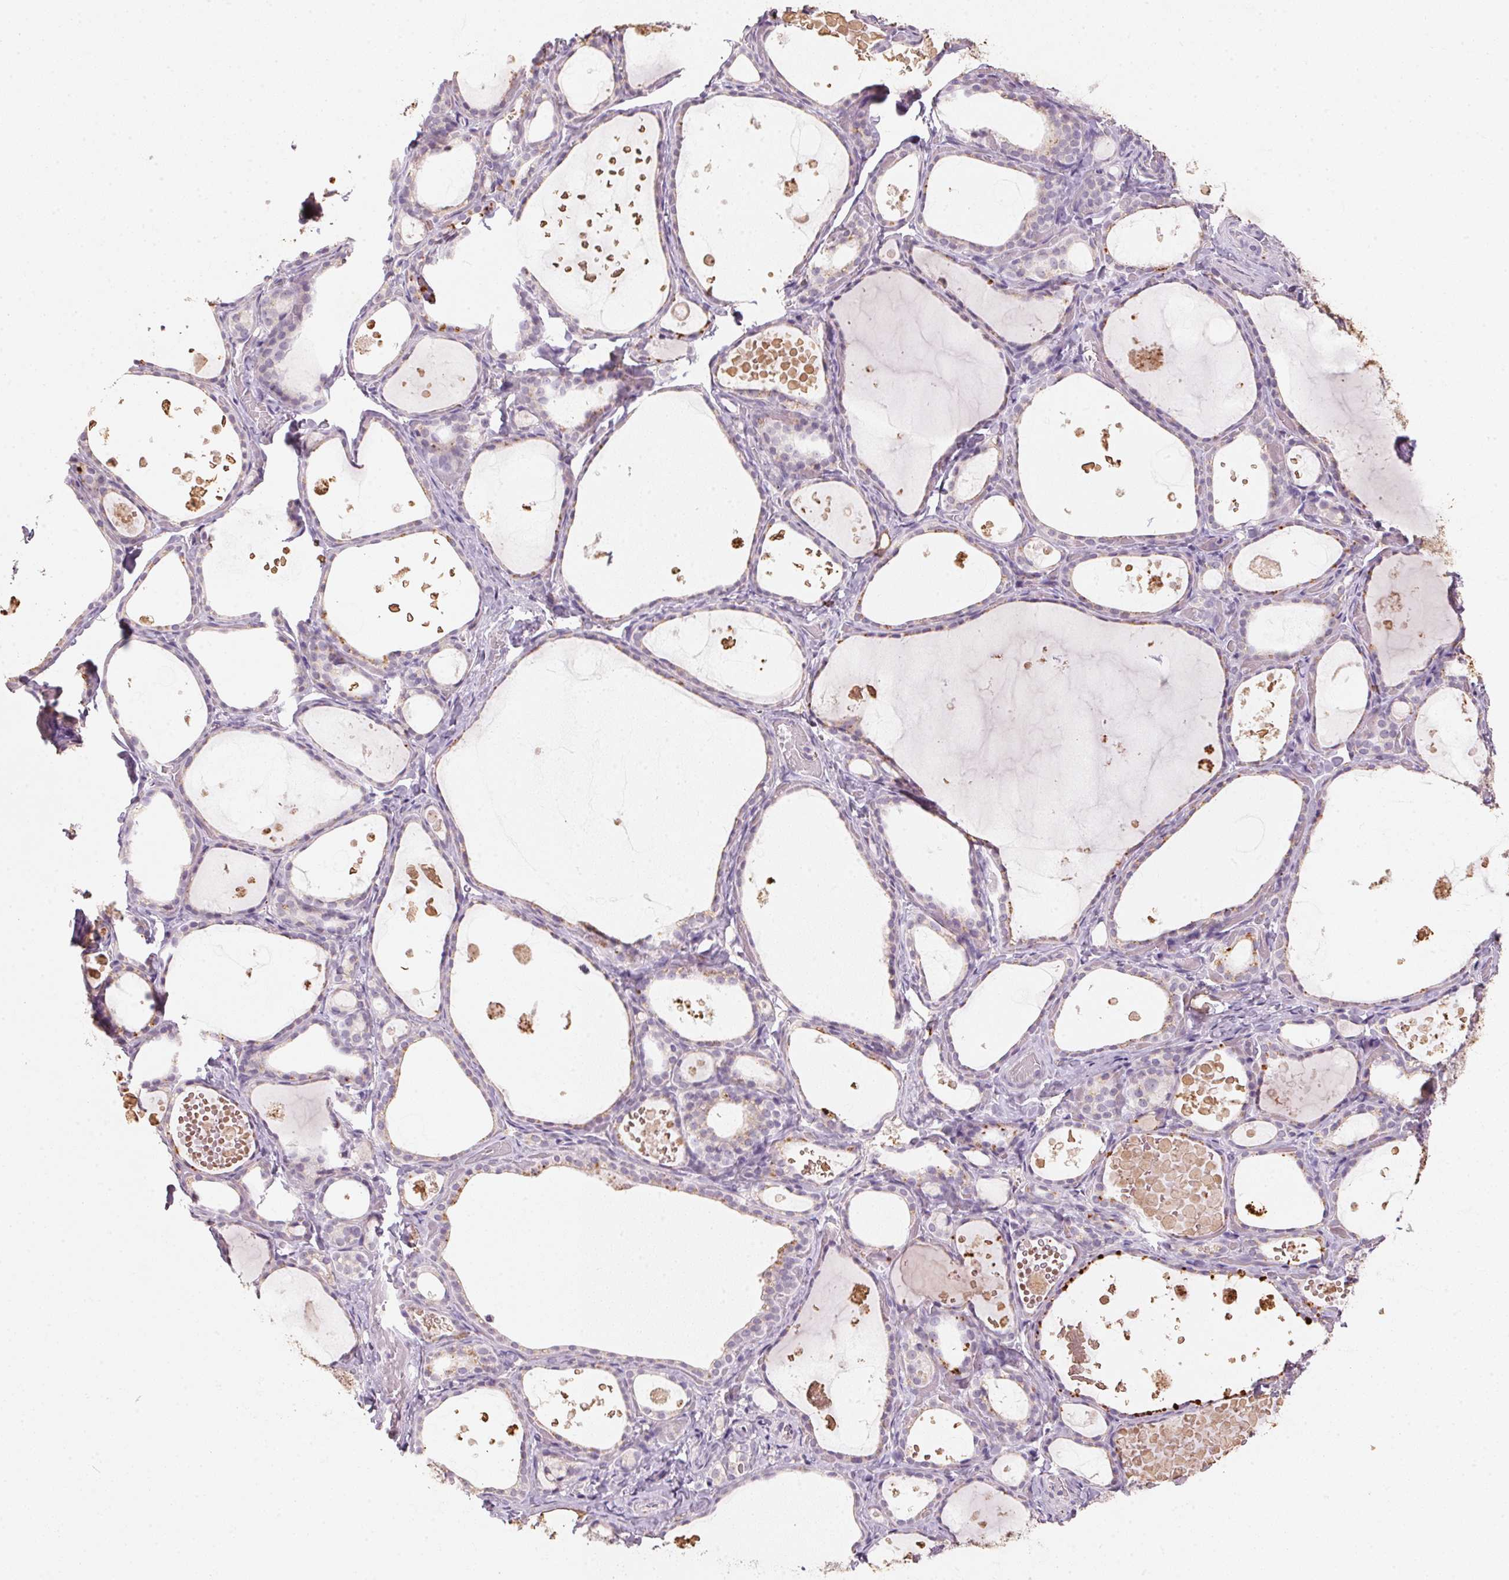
{"staining": {"intensity": "weak", "quantity": "<25%", "location": "cytoplasmic/membranous"}, "tissue": "thyroid gland", "cell_type": "Glandular cells", "image_type": "normal", "snomed": [{"axis": "morphology", "description": "Normal tissue, NOS"}, {"axis": "topography", "description": "Thyroid gland"}], "caption": "This is a image of immunohistochemistry (IHC) staining of unremarkable thyroid gland, which shows no positivity in glandular cells.", "gene": "CXCL5", "patient": {"sex": "female", "age": 56}}